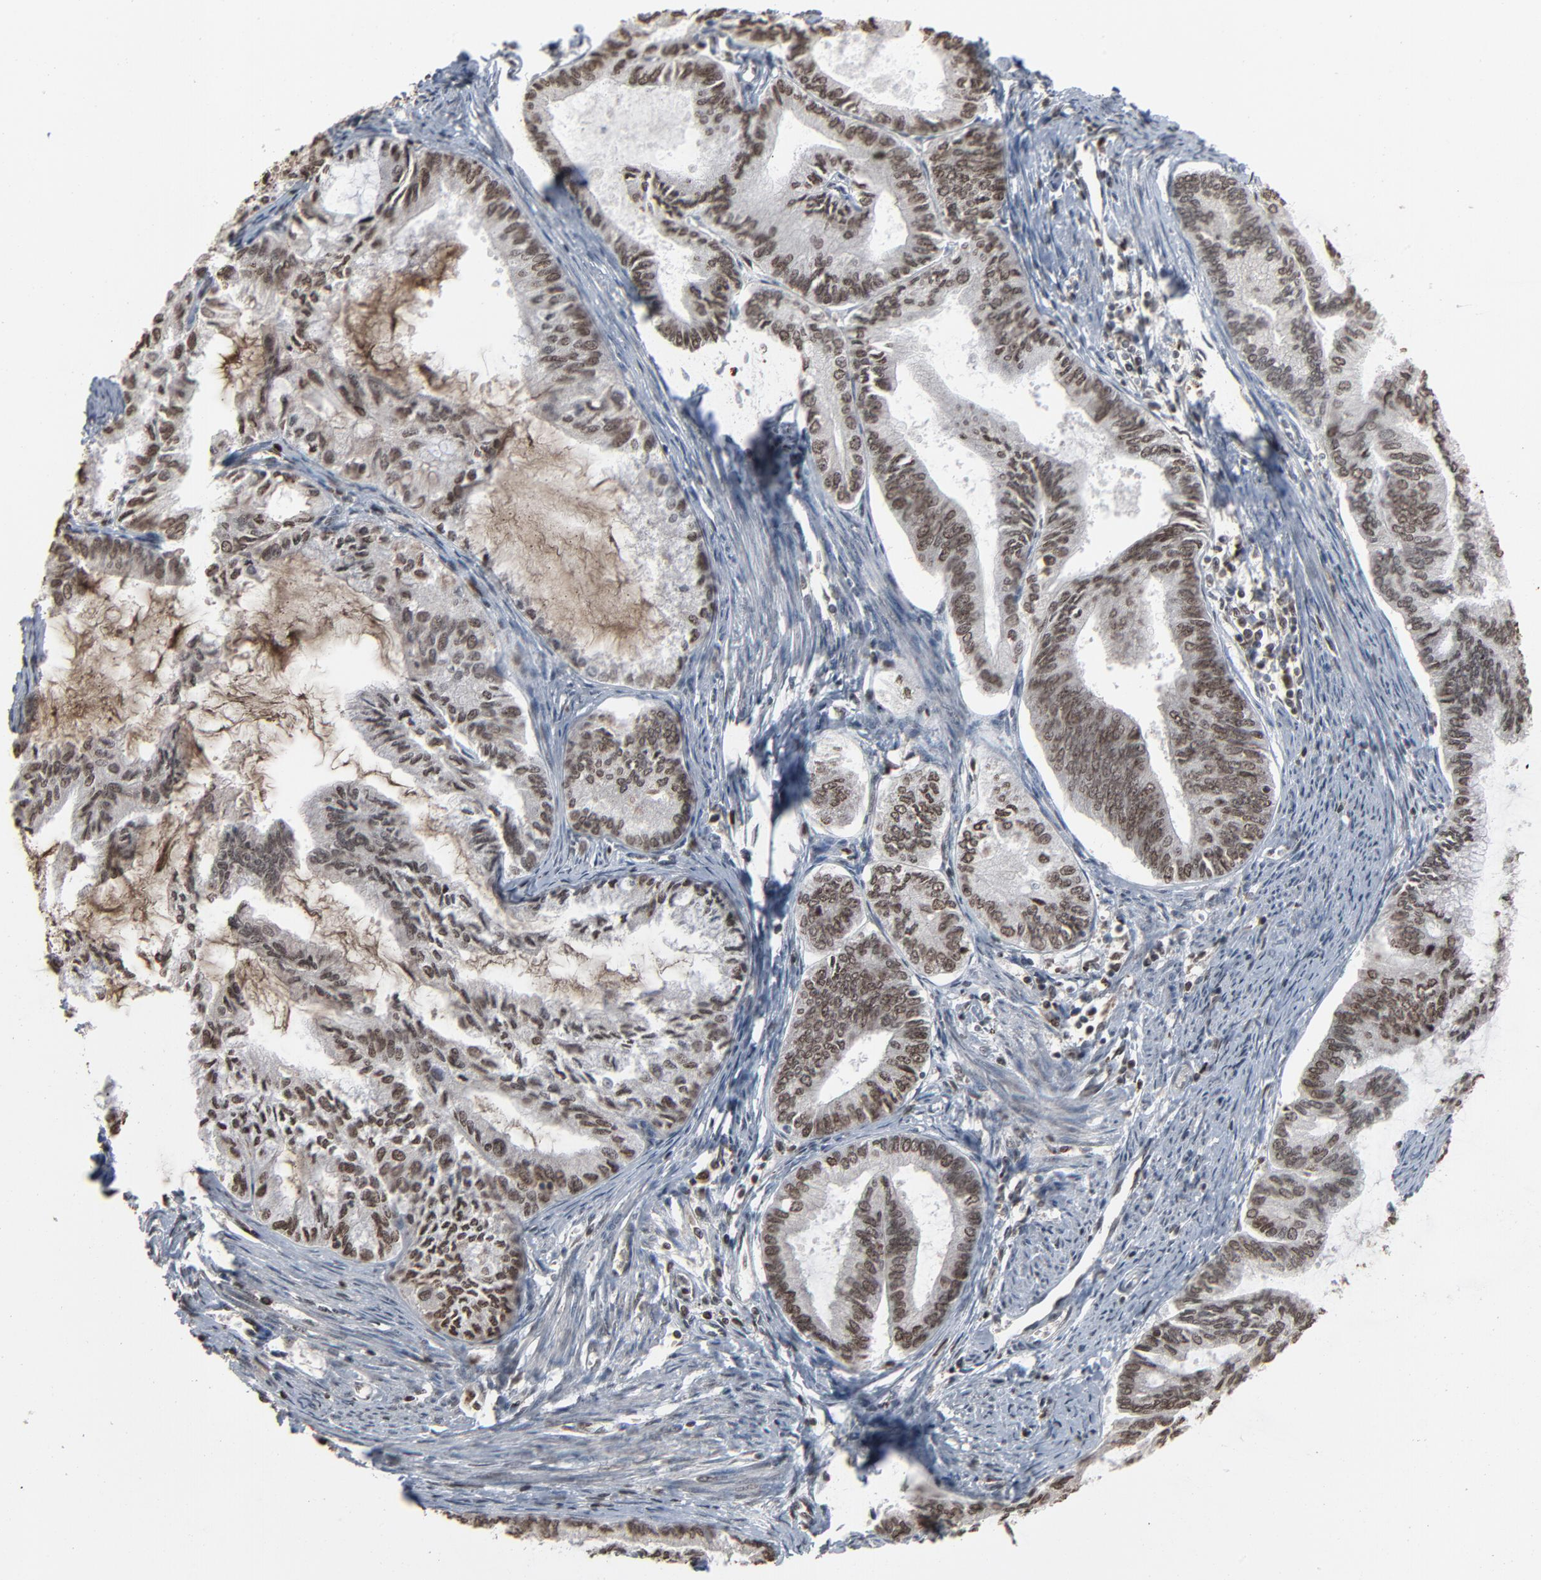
{"staining": {"intensity": "moderate", "quantity": ">75%", "location": "nuclear"}, "tissue": "endometrial cancer", "cell_type": "Tumor cells", "image_type": "cancer", "snomed": [{"axis": "morphology", "description": "Adenocarcinoma, NOS"}, {"axis": "topography", "description": "Endometrium"}], "caption": "Moderate nuclear protein staining is present in about >75% of tumor cells in endometrial cancer (adenocarcinoma).", "gene": "RPS6KA3", "patient": {"sex": "female", "age": 86}}